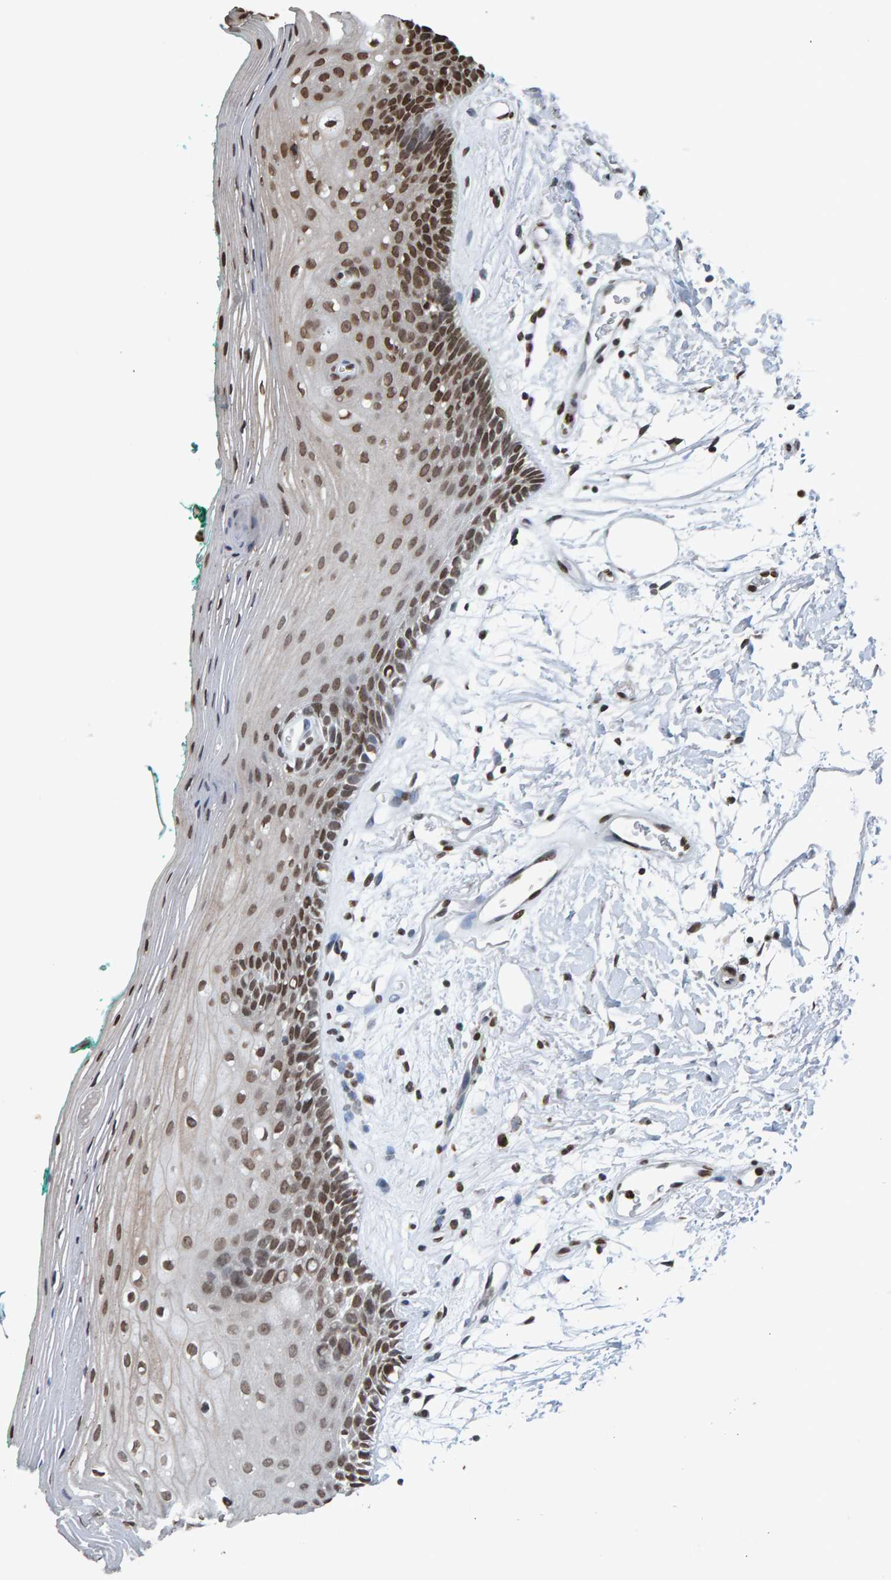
{"staining": {"intensity": "moderate", "quantity": ">75%", "location": "nuclear"}, "tissue": "oral mucosa", "cell_type": "Squamous epithelial cells", "image_type": "normal", "snomed": [{"axis": "morphology", "description": "Normal tissue, NOS"}, {"axis": "topography", "description": "Skeletal muscle"}, {"axis": "topography", "description": "Oral tissue"}, {"axis": "topography", "description": "Peripheral nerve tissue"}], "caption": "Oral mucosa stained with IHC reveals moderate nuclear positivity in about >75% of squamous epithelial cells.", "gene": "H2AZ1", "patient": {"sex": "female", "age": 84}}